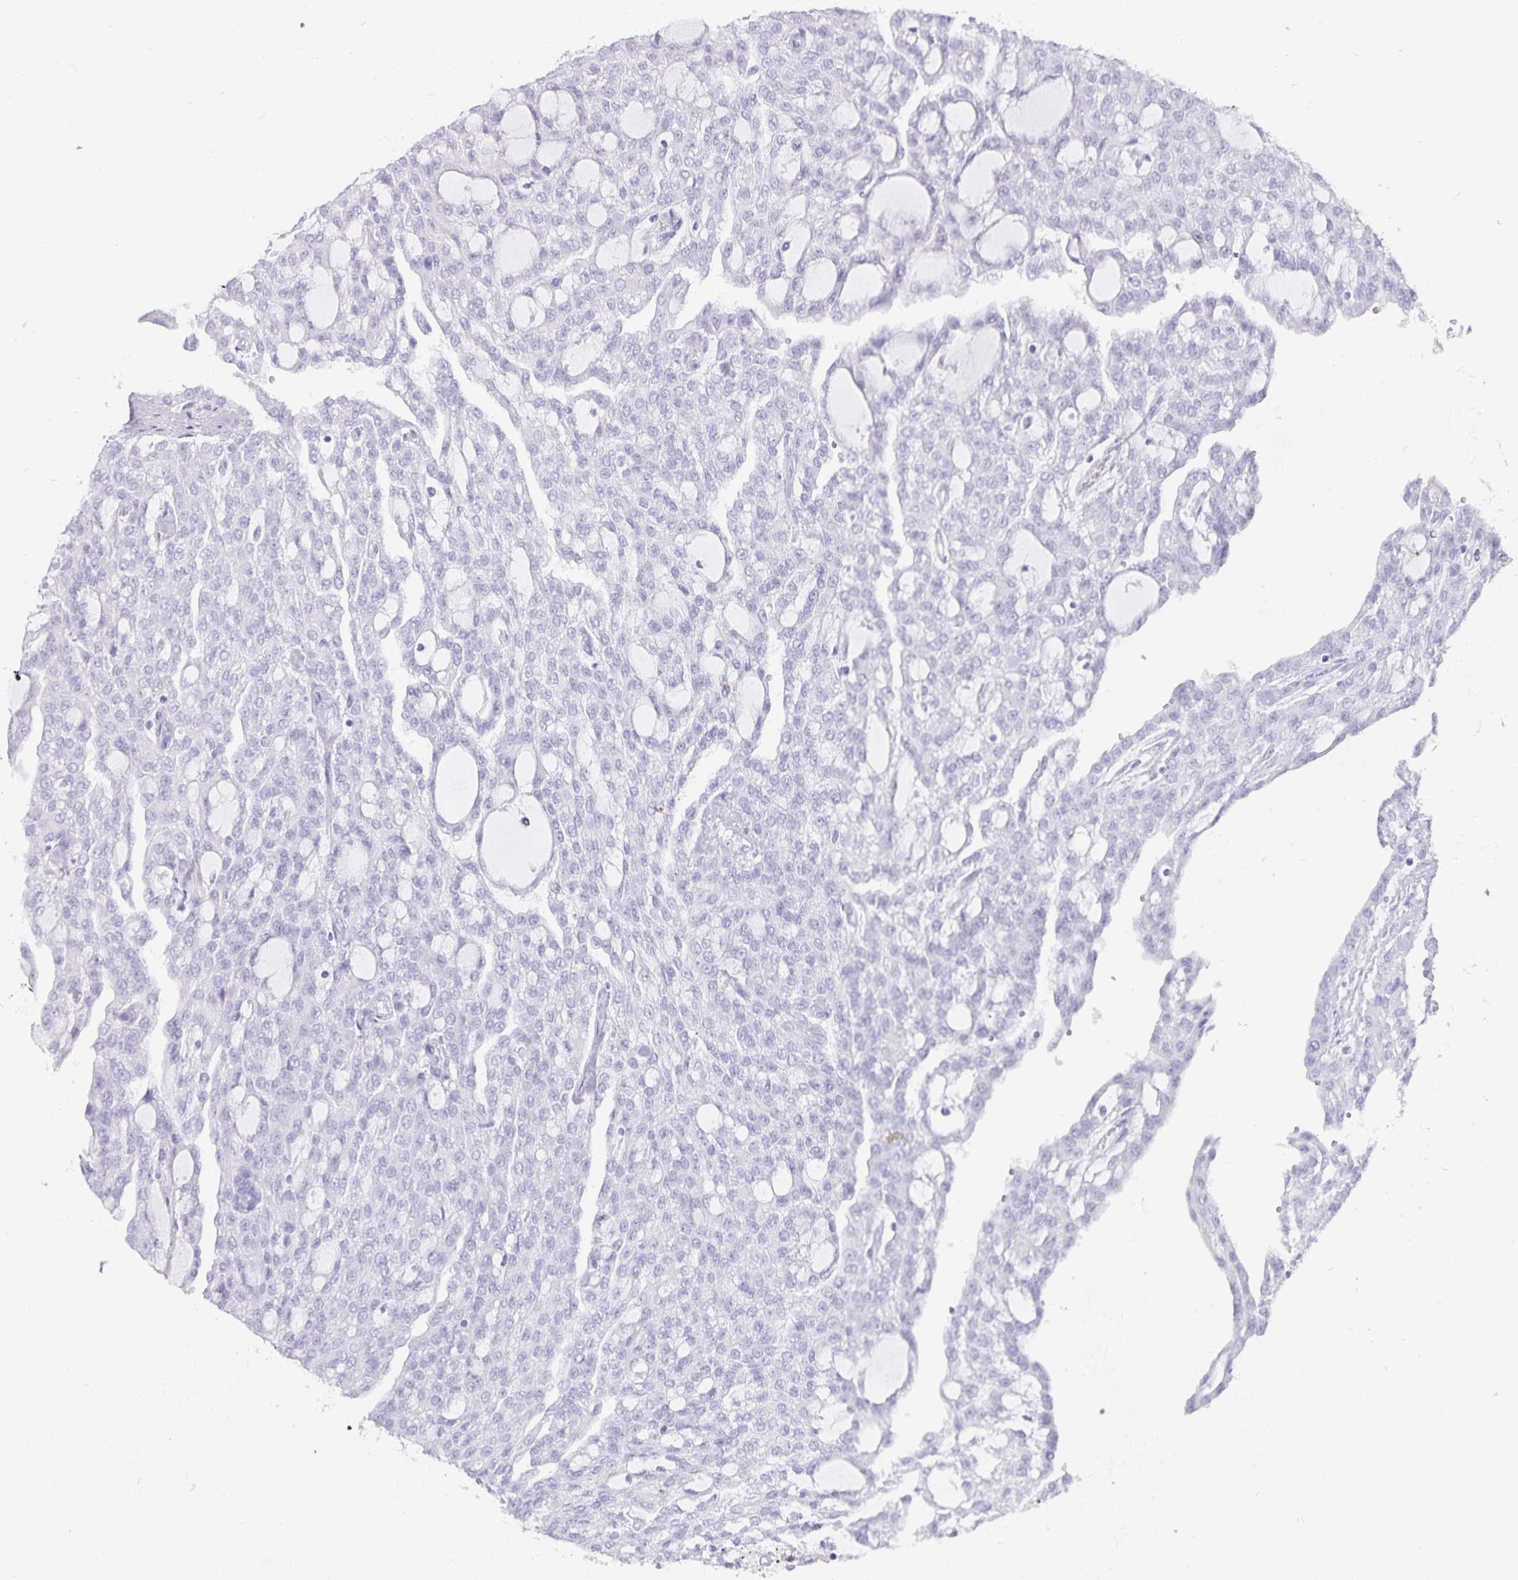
{"staining": {"intensity": "negative", "quantity": "none", "location": "none"}, "tissue": "renal cancer", "cell_type": "Tumor cells", "image_type": "cancer", "snomed": [{"axis": "morphology", "description": "Adenocarcinoma, NOS"}, {"axis": "topography", "description": "Kidney"}], "caption": "IHC image of human renal cancer (adenocarcinoma) stained for a protein (brown), which demonstrates no expression in tumor cells.", "gene": "DEFA6", "patient": {"sex": "male", "age": 63}}